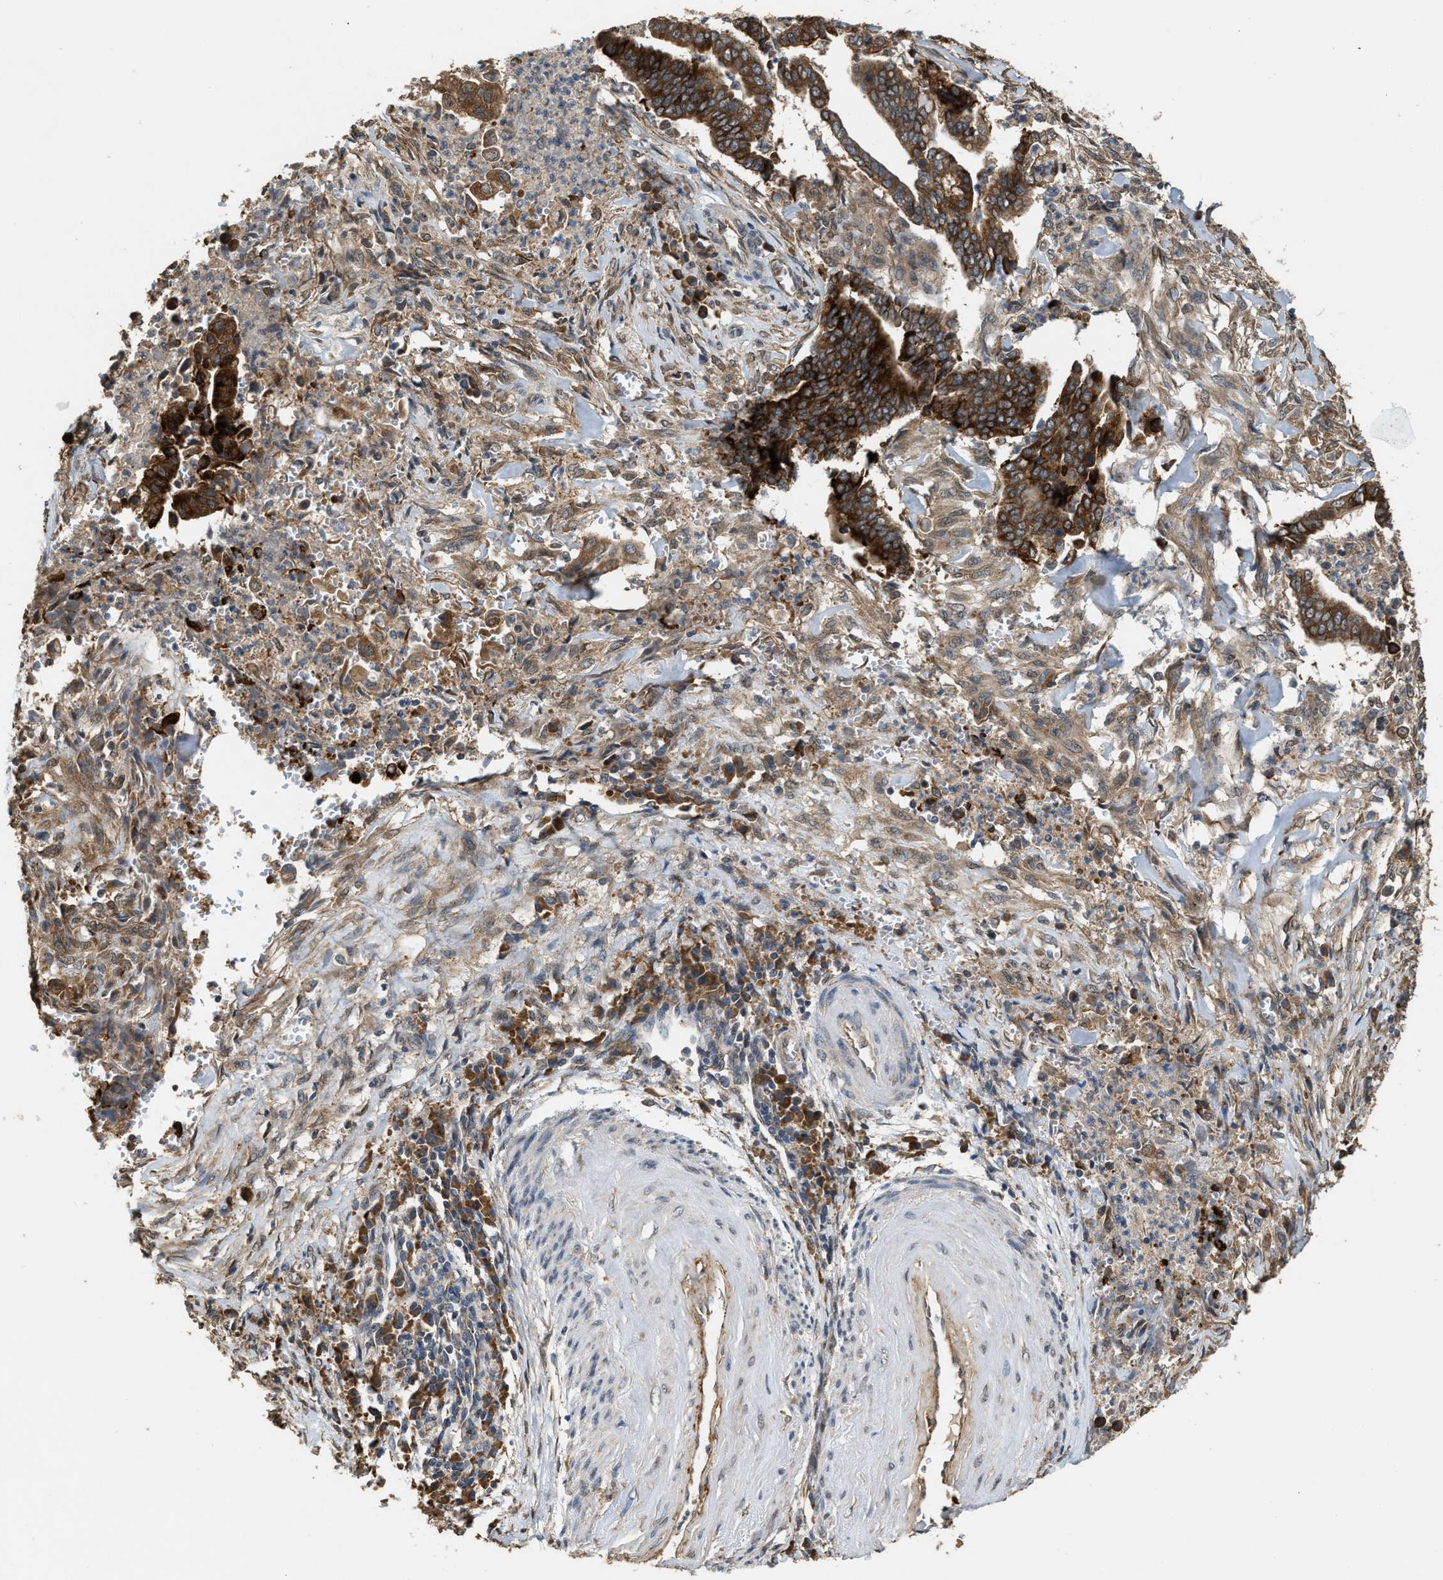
{"staining": {"intensity": "strong", "quantity": ">75%", "location": "cytoplasmic/membranous"}, "tissue": "cervical cancer", "cell_type": "Tumor cells", "image_type": "cancer", "snomed": [{"axis": "morphology", "description": "Adenocarcinoma, NOS"}, {"axis": "topography", "description": "Cervix"}], "caption": "Immunohistochemical staining of human adenocarcinoma (cervical) exhibits high levels of strong cytoplasmic/membranous protein positivity in about >75% of tumor cells.", "gene": "ARHGEF5", "patient": {"sex": "female", "age": 44}}